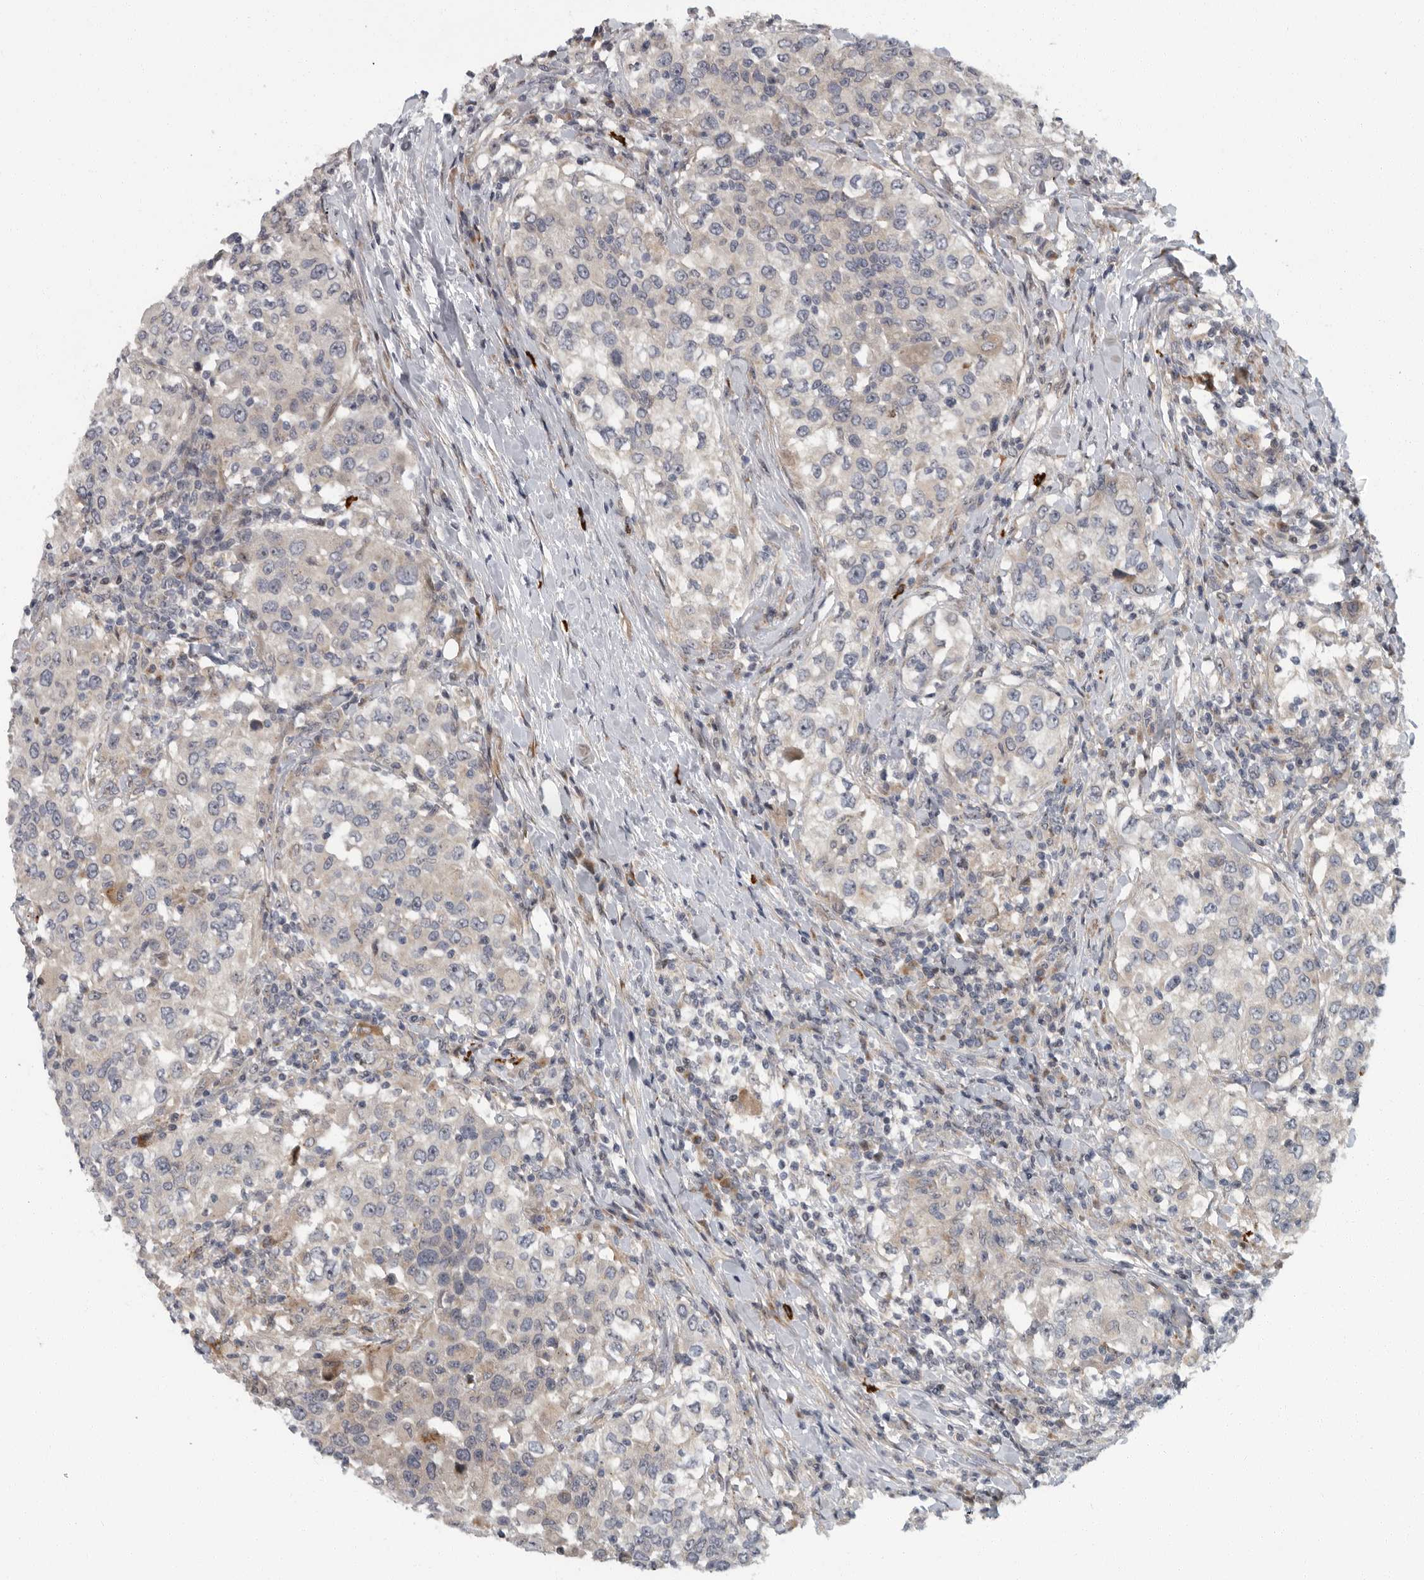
{"staining": {"intensity": "negative", "quantity": "none", "location": "none"}, "tissue": "urothelial cancer", "cell_type": "Tumor cells", "image_type": "cancer", "snomed": [{"axis": "morphology", "description": "Urothelial carcinoma, High grade"}, {"axis": "topography", "description": "Urinary bladder"}], "caption": "The photomicrograph reveals no significant positivity in tumor cells of urothelial cancer.", "gene": "PDCD11", "patient": {"sex": "female", "age": 80}}